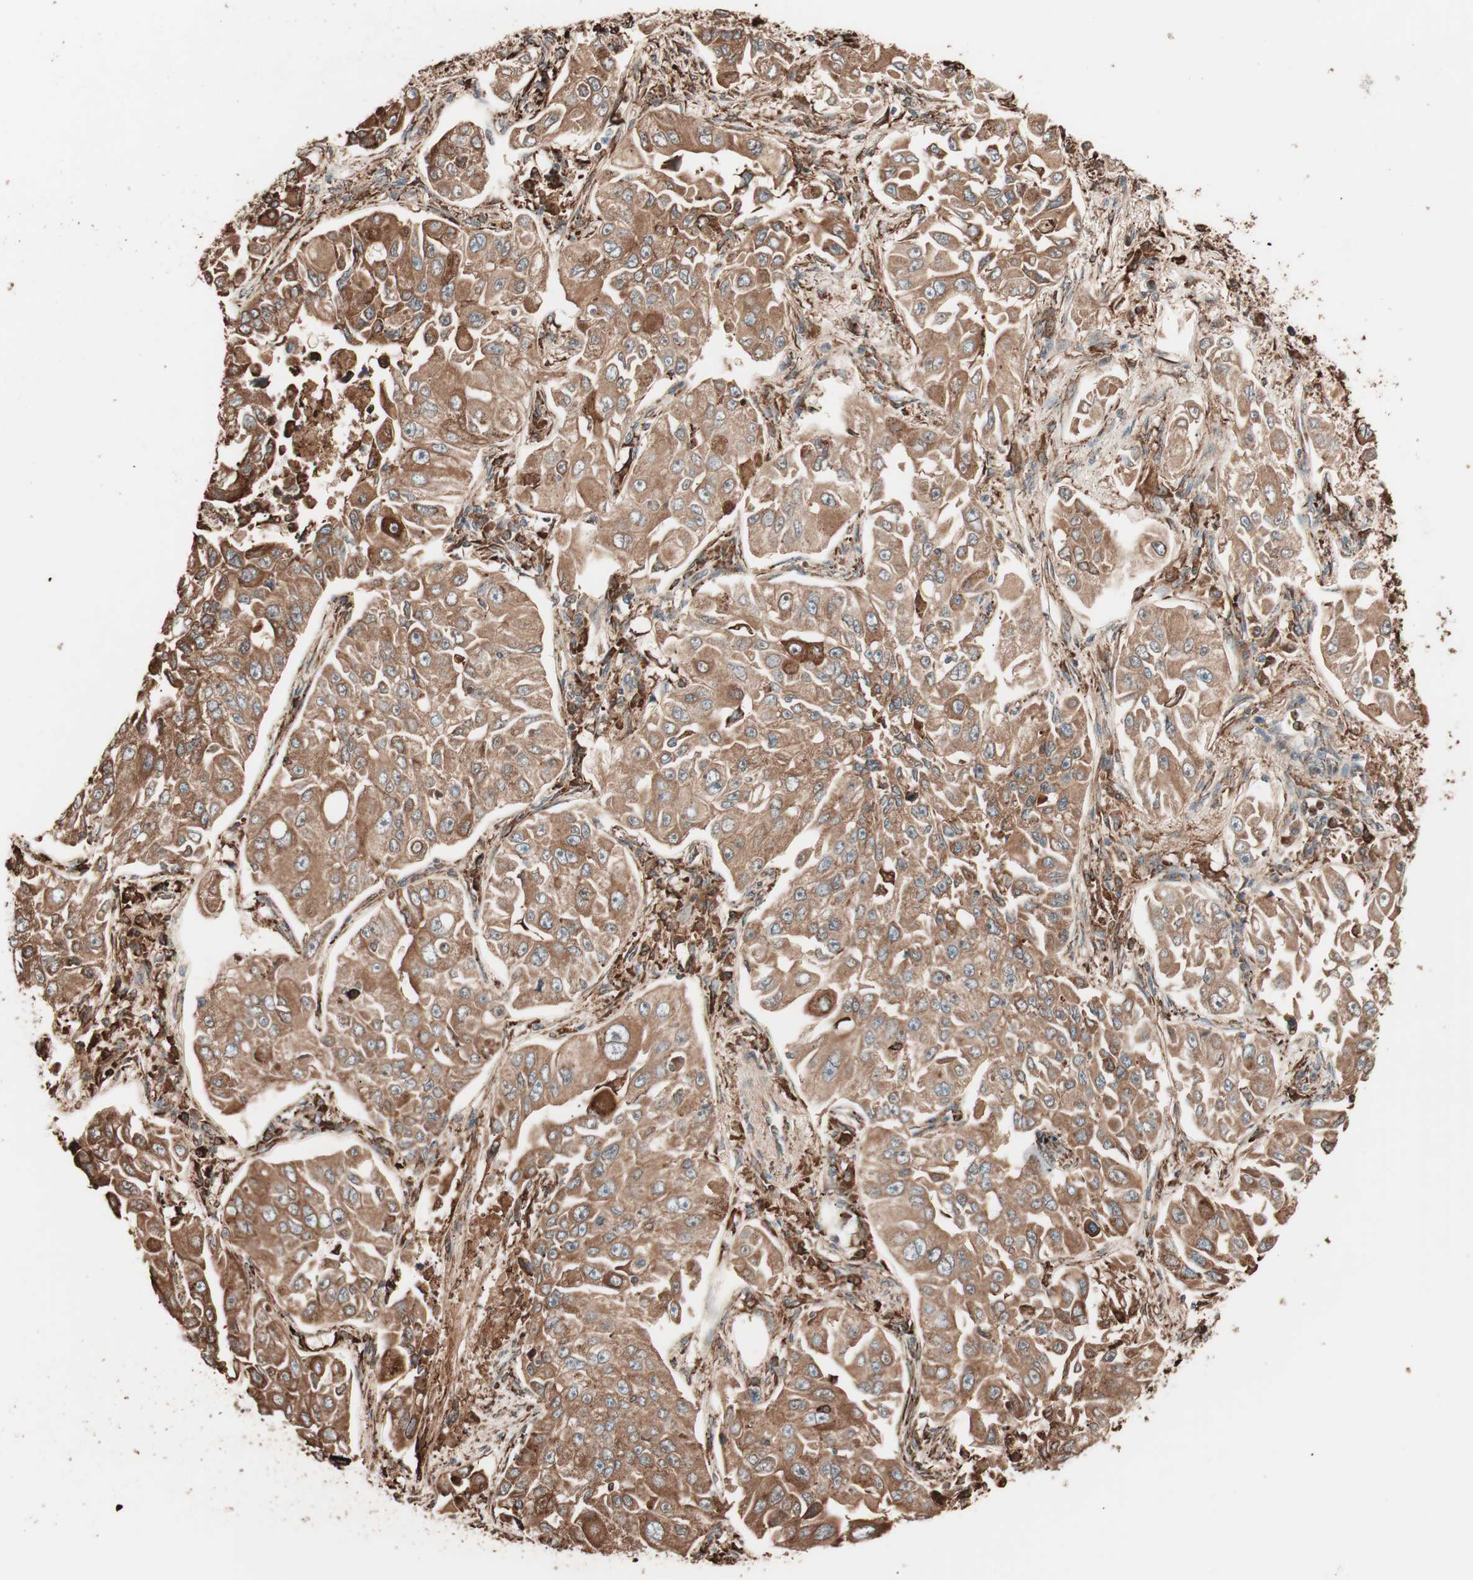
{"staining": {"intensity": "moderate", "quantity": ">75%", "location": "cytoplasmic/membranous"}, "tissue": "lung cancer", "cell_type": "Tumor cells", "image_type": "cancer", "snomed": [{"axis": "morphology", "description": "Adenocarcinoma, NOS"}, {"axis": "topography", "description": "Lung"}], "caption": "High-magnification brightfield microscopy of adenocarcinoma (lung) stained with DAB (3,3'-diaminobenzidine) (brown) and counterstained with hematoxylin (blue). tumor cells exhibit moderate cytoplasmic/membranous positivity is identified in approximately>75% of cells.", "gene": "VEGFA", "patient": {"sex": "male", "age": 84}}